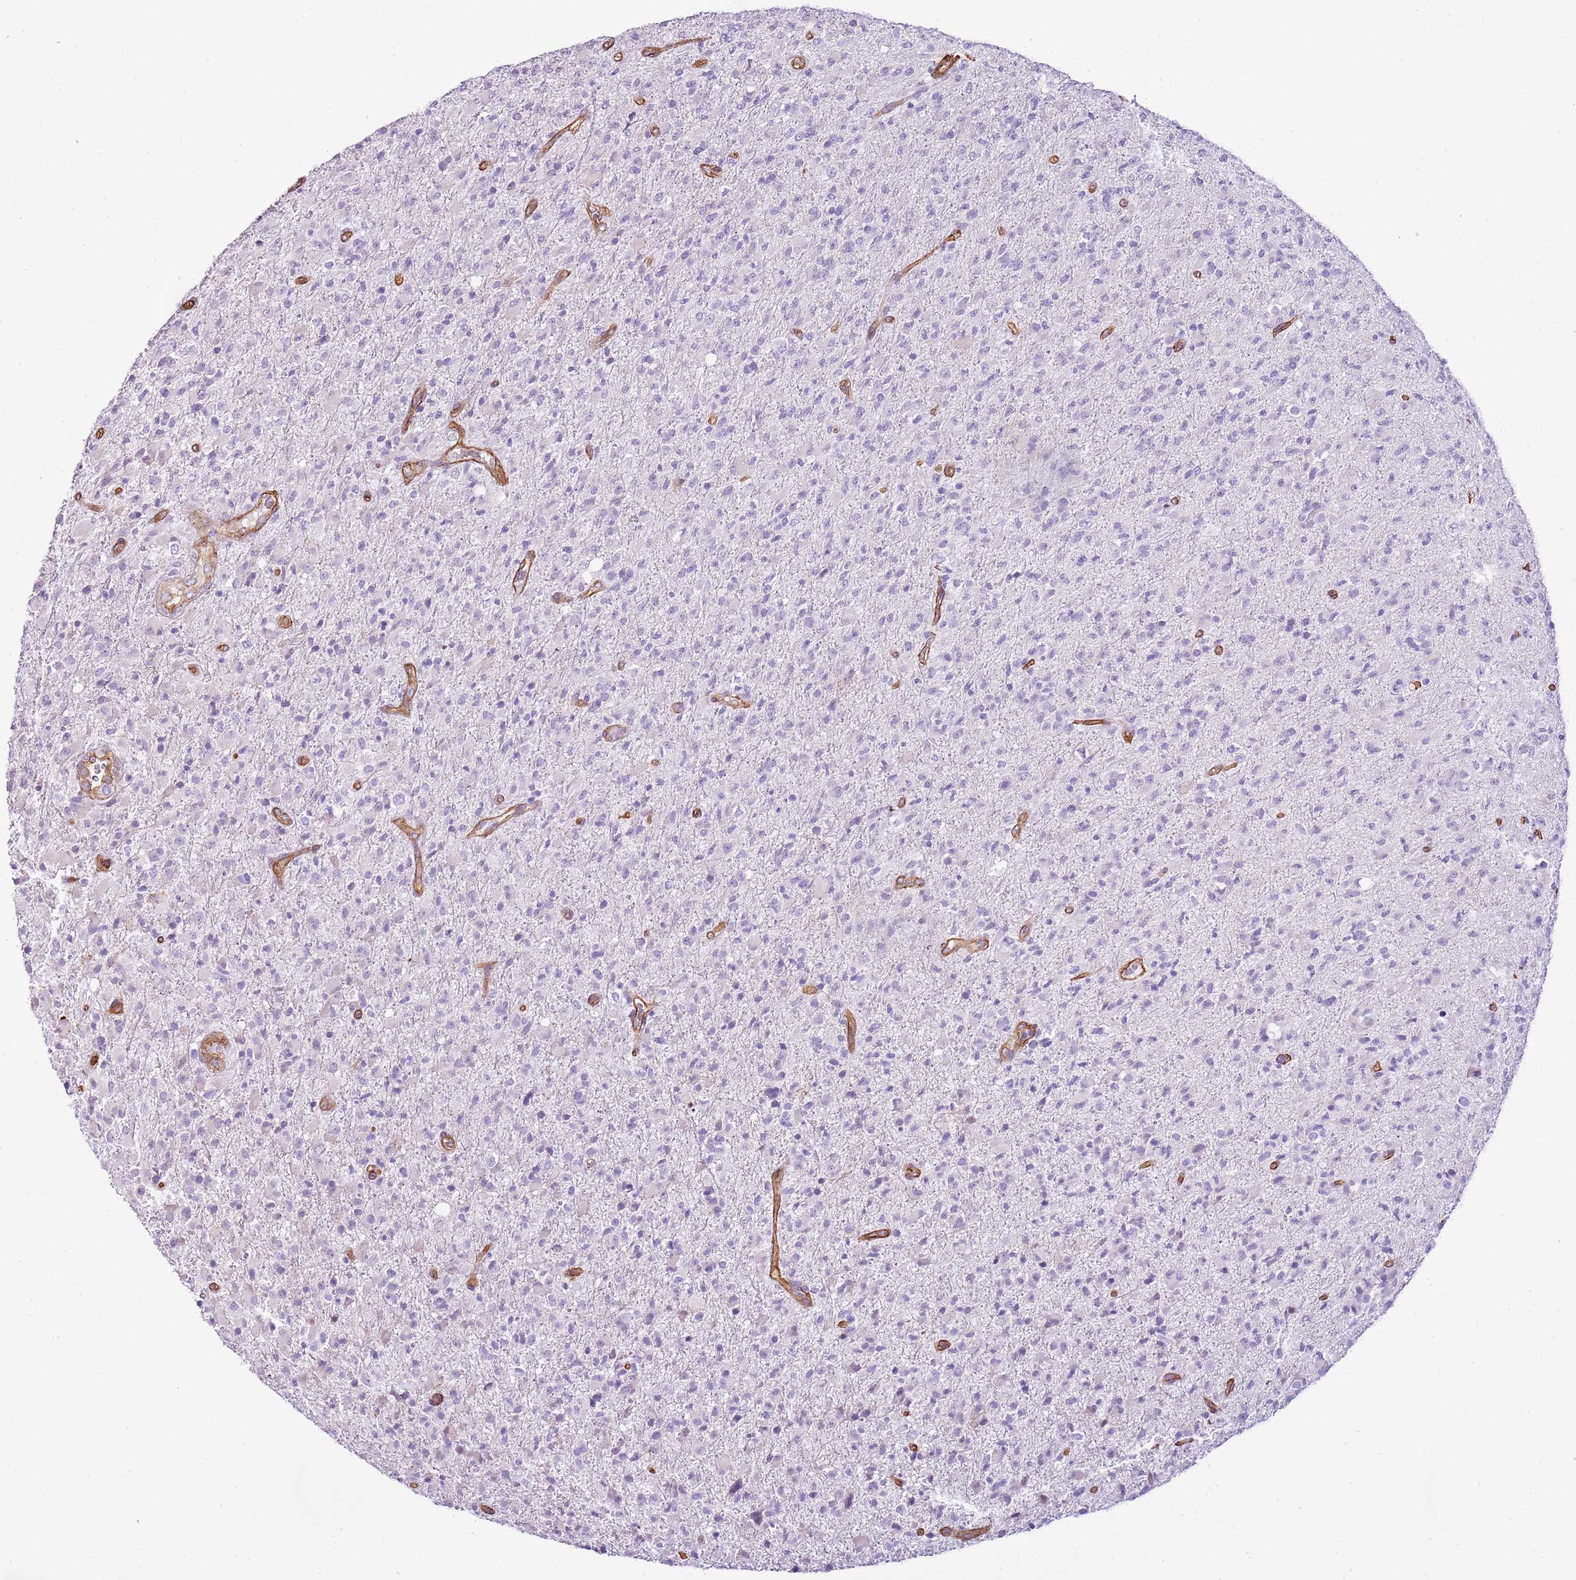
{"staining": {"intensity": "negative", "quantity": "none", "location": "none"}, "tissue": "glioma", "cell_type": "Tumor cells", "image_type": "cancer", "snomed": [{"axis": "morphology", "description": "Glioma, malignant, Low grade"}, {"axis": "topography", "description": "Brain"}], "caption": "Immunohistochemical staining of human glioma exhibits no significant expression in tumor cells.", "gene": "CTDSPL", "patient": {"sex": "male", "age": 65}}